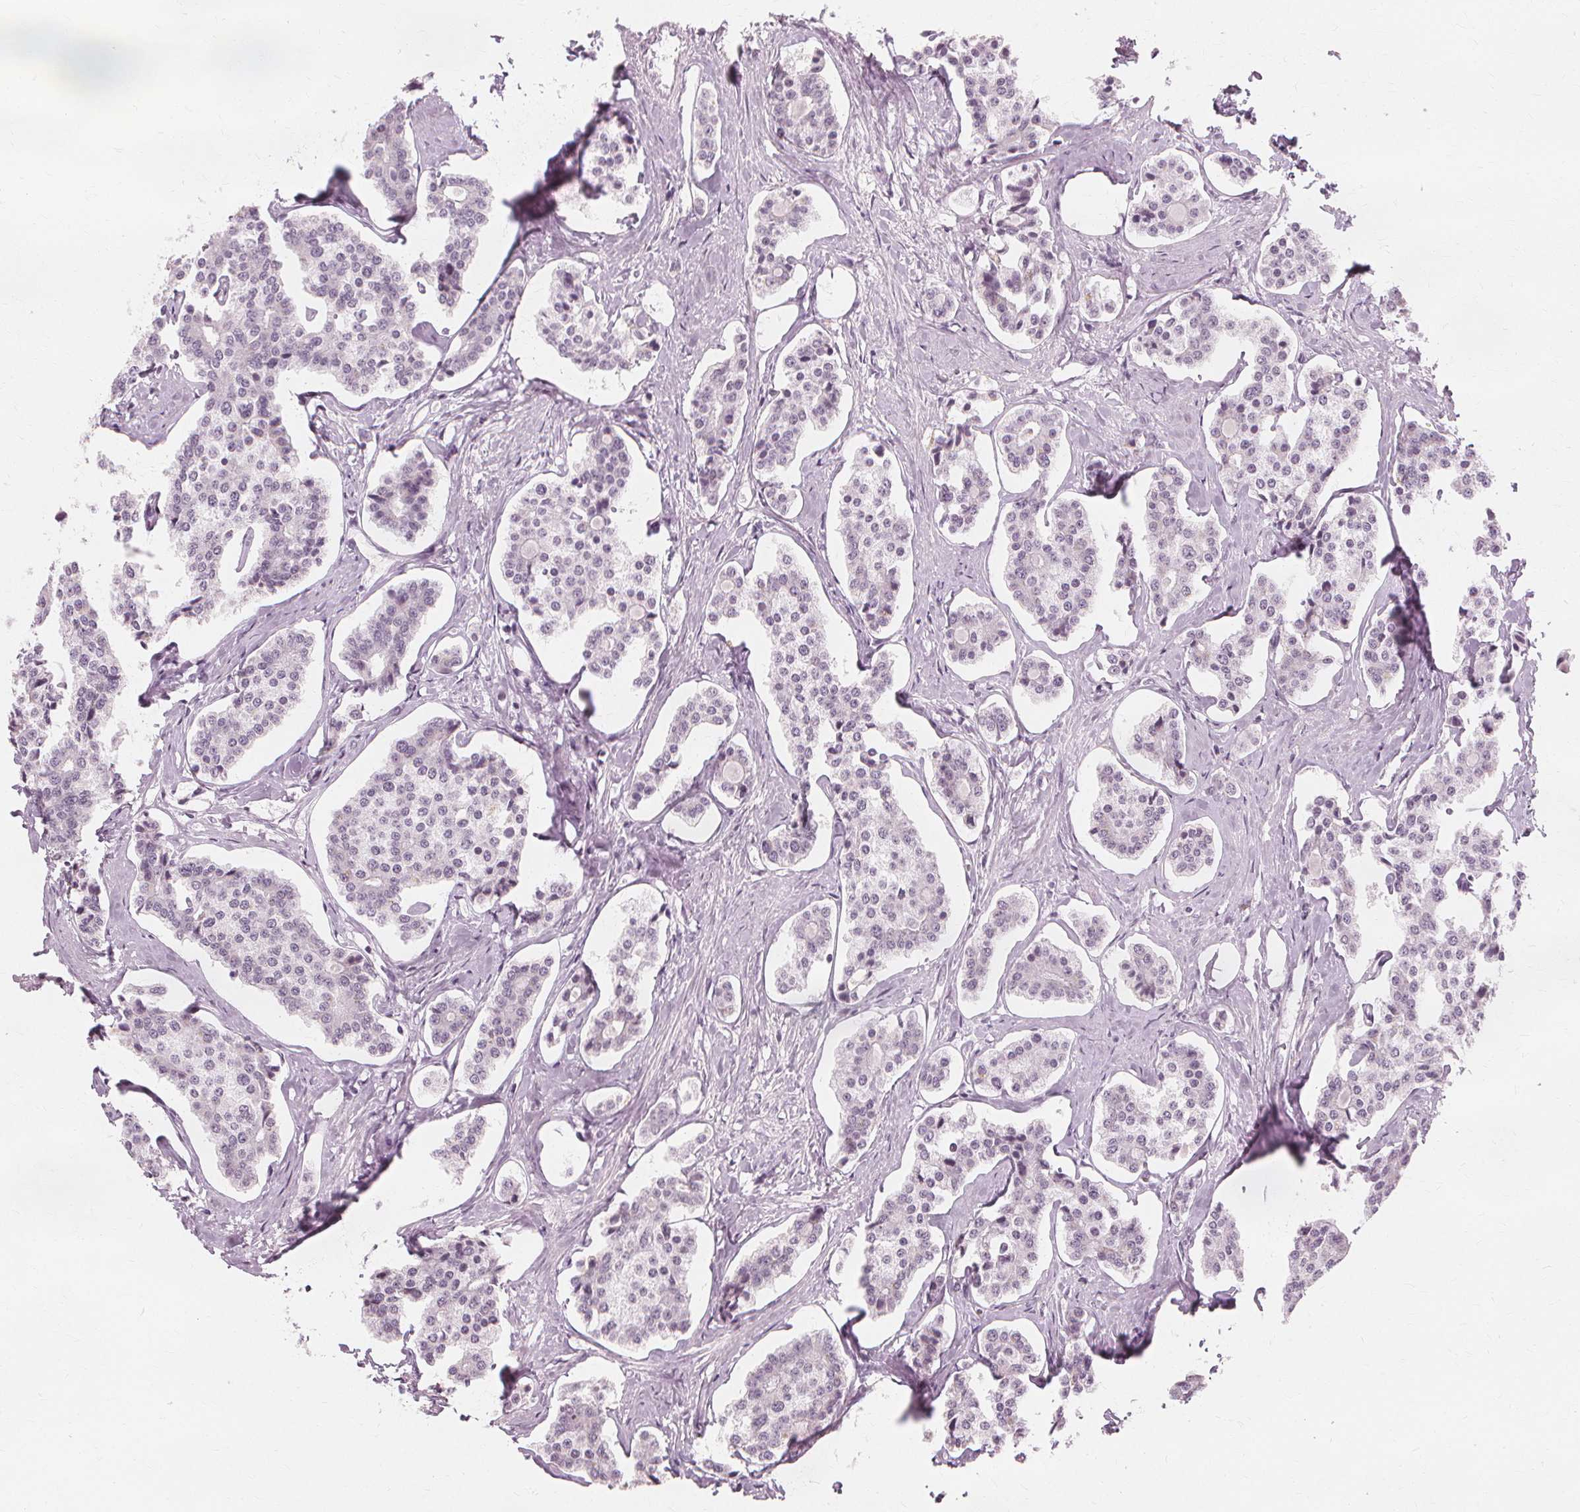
{"staining": {"intensity": "negative", "quantity": "none", "location": "none"}, "tissue": "carcinoid", "cell_type": "Tumor cells", "image_type": "cancer", "snomed": [{"axis": "morphology", "description": "Carcinoid, malignant, NOS"}, {"axis": "topography", "description": "Small intestine"}], "caption": "IHC photomicrograph of neoplastic tissue: human carcinoid stained with DAB (3,3'-diaminobenzidine) reveals no significant protein expression in tumor cells. Nuclei are stained in blue.", "gene": "NXPE1", "patient": {"sex": "female", "age": 65}}